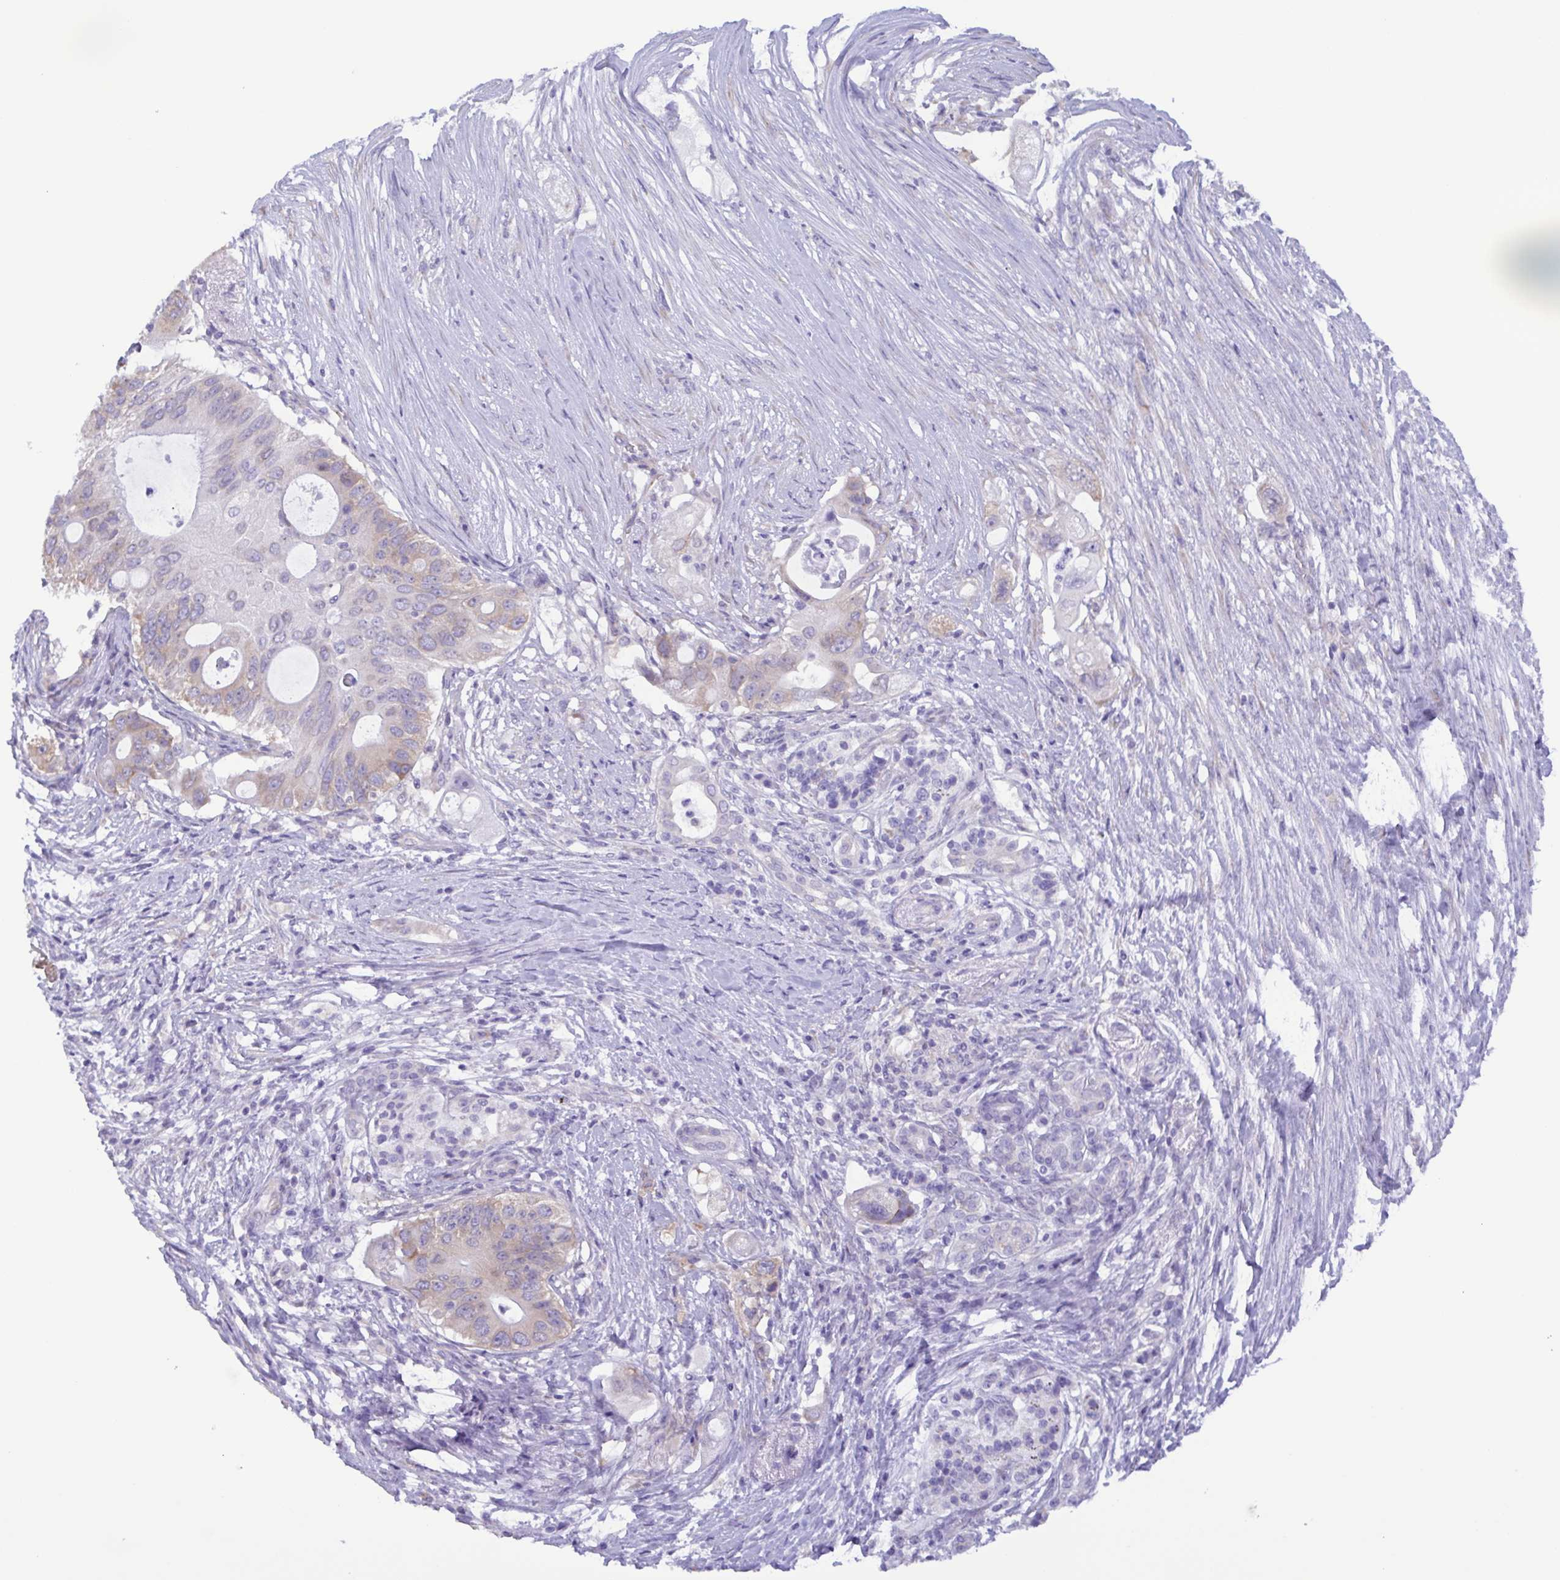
{"staining": {"intensity": "weak", "quantity": "<25%", "location": "cytoplasmic/membranous"}, "tissue": "pancreatic cancer", "cell_type": "Tumor cells", "image_type": "cancer", "snomed": [{"axis": "morphology", "description": "Adenocarcinoma, NOS"}, {"axis": "topography", "description": "Pancreas"}], "caption": "Histopathology image shows no protein staining in tumor cells of pancreatic cancer (adenocarcinoma) tissue.", "gene": "TNNI3", "patient": {"sex": "female", "age": 72}}